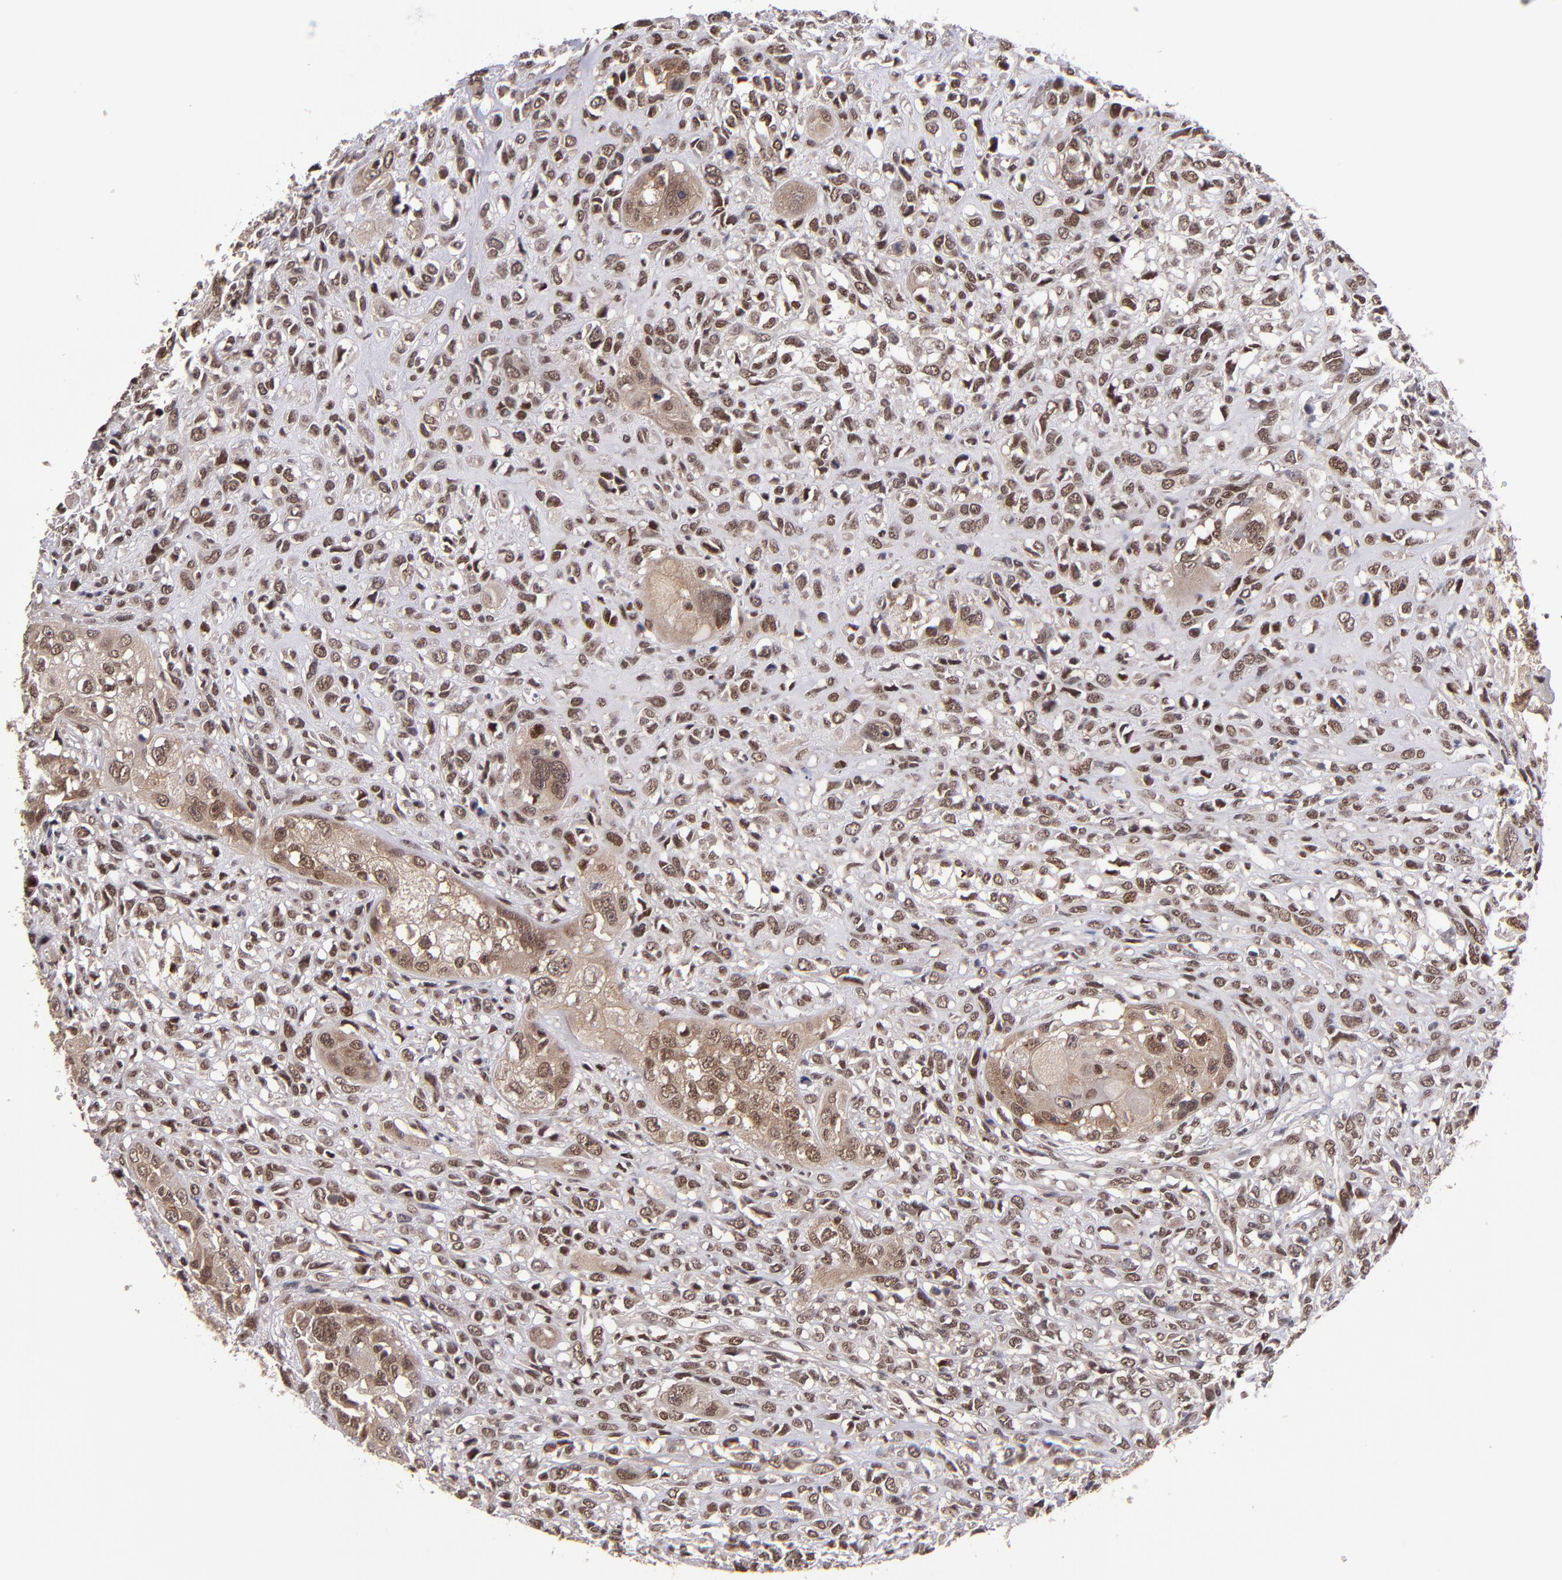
{"staining": {"intensity": "moderate", "quantity": ">75%", "location": "cytoplasmic/membranous,nuclear"}, "tissue": "head and neck cancer", "cell_type": "Tumor cells", "image_type": "cancer", "snomed": [{"axis": "morphology", "description": "Neoplasm, malignant, NOS"}, {"axis": "topography", "description": "Salivary gland"}, {"axis": "topography", "description": "Head-Neck"}], "caption": "There is medium levels of moderate cytoplasmic/membranous and nuclear expression in tumor cells of head and neck neoplasm (malignant), as demonstrated by immunohistochemical staining (brown color).", "gene": "EP300", "patient": {"sex": "male", "age": 43}}